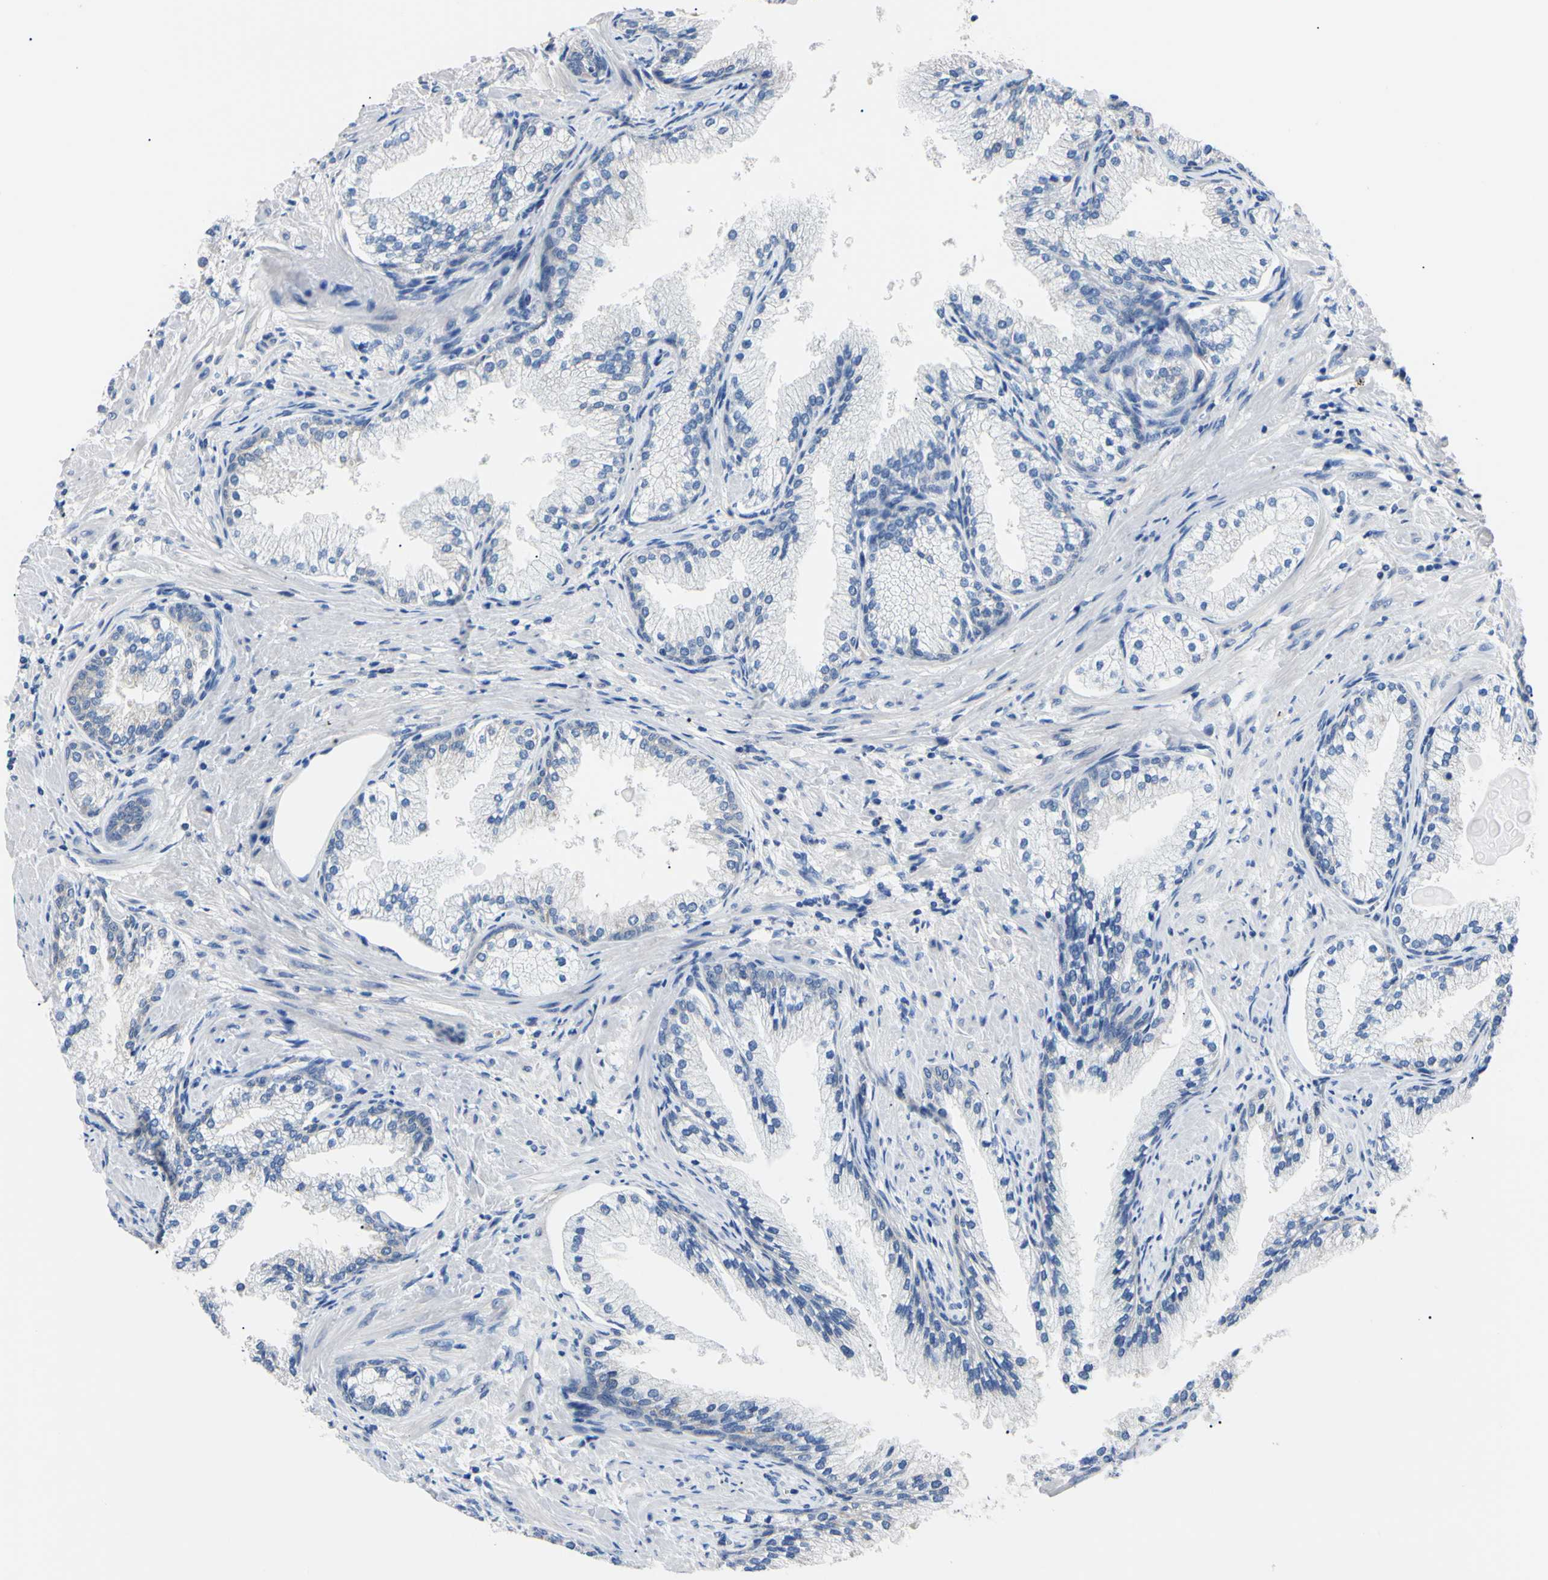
{"staining": {"intensity": "weak", "quantity": "<25%", "location": "cytoplasmic/membranous"}, "tissue": "prostate cancer", "cell_type": "Tumor cells", "image_type": "cancer", "snomed": [{"axis": "morphology", "description": "Adenocarcinoma, High grade"}, {"axis": "topography", "description": "Prostate"}], "caption": "The photomicrograph demonstrates no significant staining in tumor cells of prostate cancer (high-grade adenocarcinoma).", "gene": "RARS1", "patient": {"sex": "male", "age": 58}}